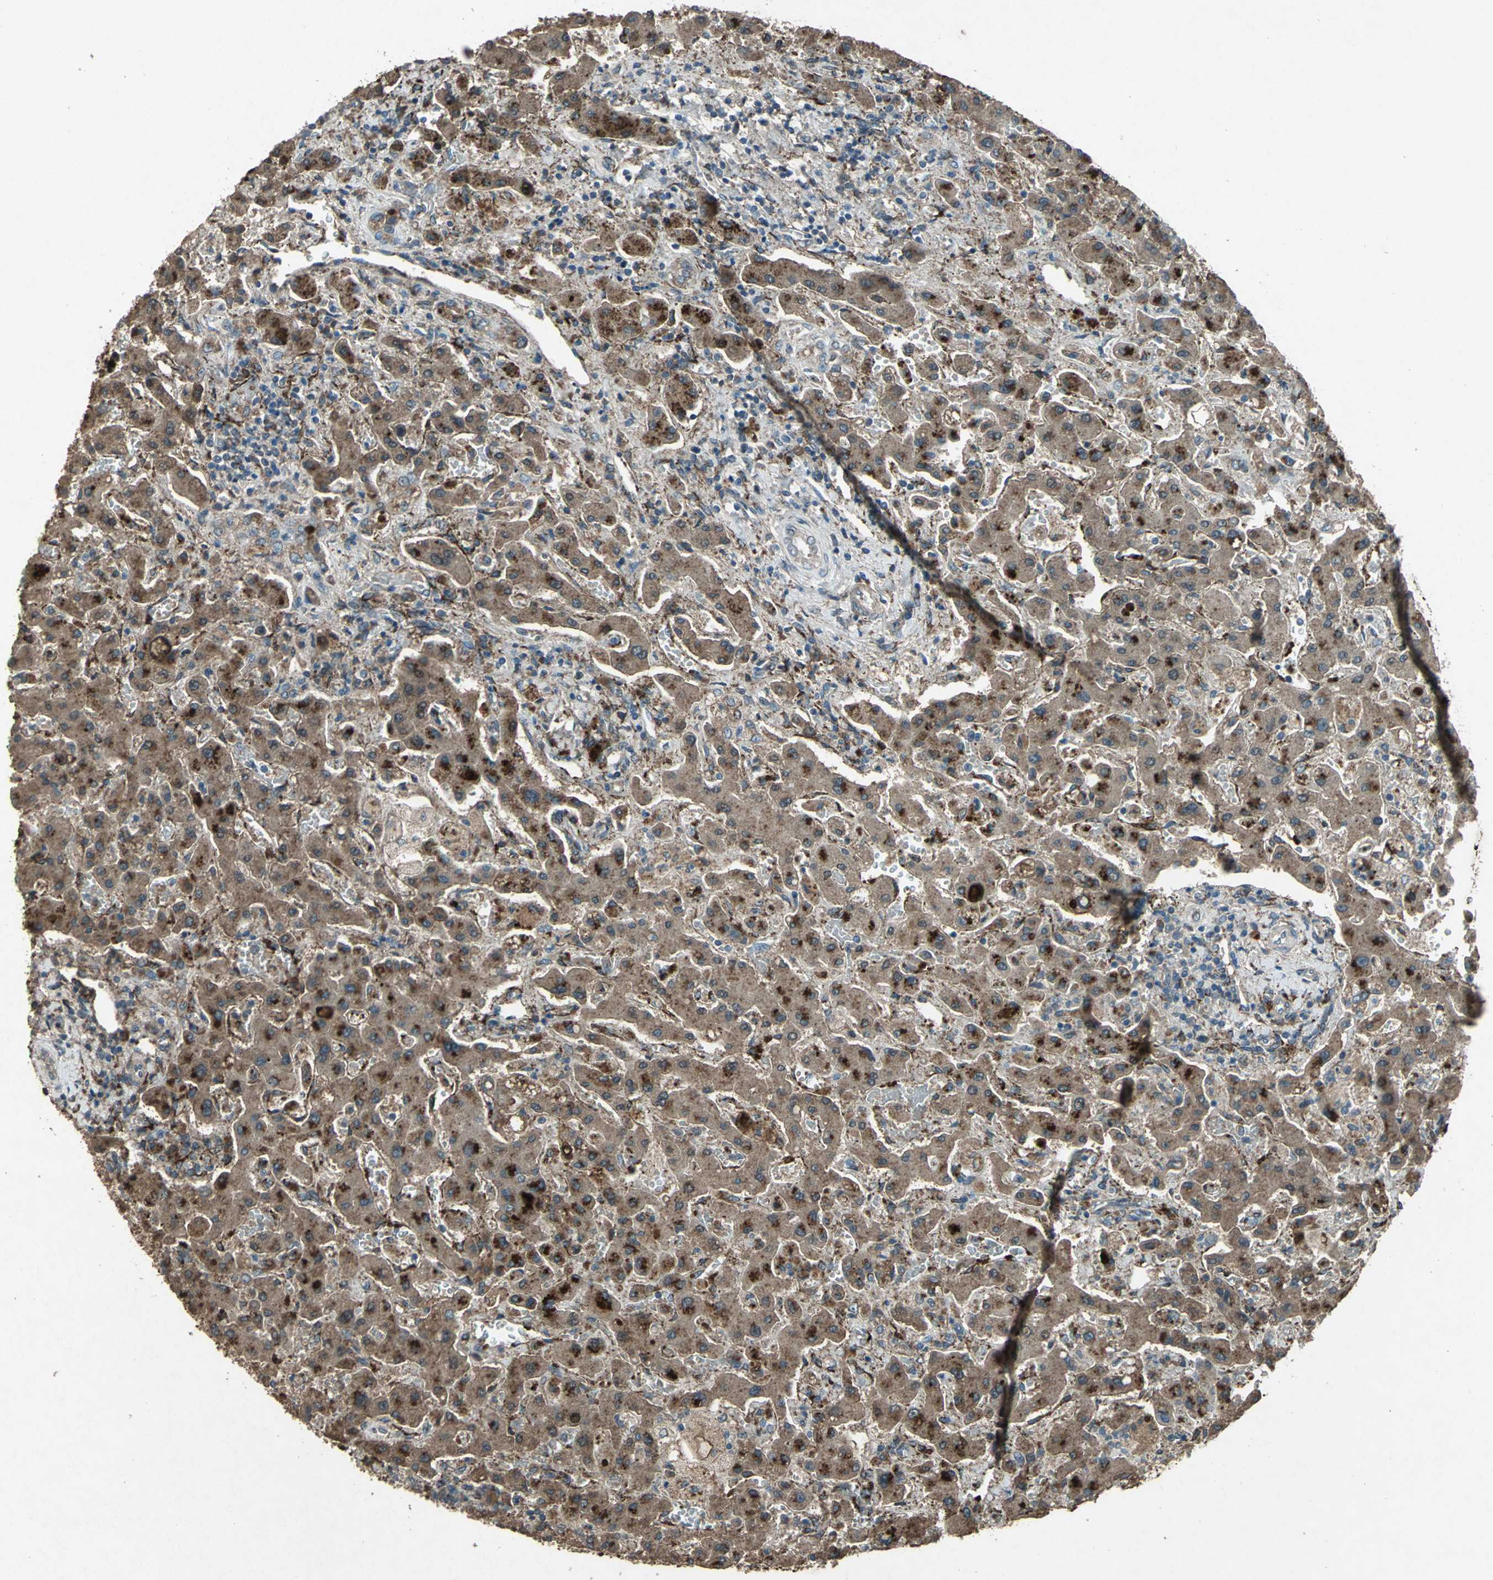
{"staining": {"intensity": "strong", "quantity": "25%-75%", "location": "cytoplasmic/membranous"}, "tissue": "liver cancer", "cell_type": "Tumor cells", "image_type": "cancer", "snomed": [{"axis": "morphology", "description": "Cholangiocarcinoma"}, {"axis": "topography", "description": "Liver"}], "caption": "Protein staining by immunohistochemistry (IHC) shows strong cytoplasmic/membranous positivity in about 25%-75% of tumor cells in liver cancer (cholangiocarcinoma). (Brightfield microscopy of DAB IHC at high magnification).", "gene": "SEPTIN4", "patient": {"sex": "male", "age": 50}}